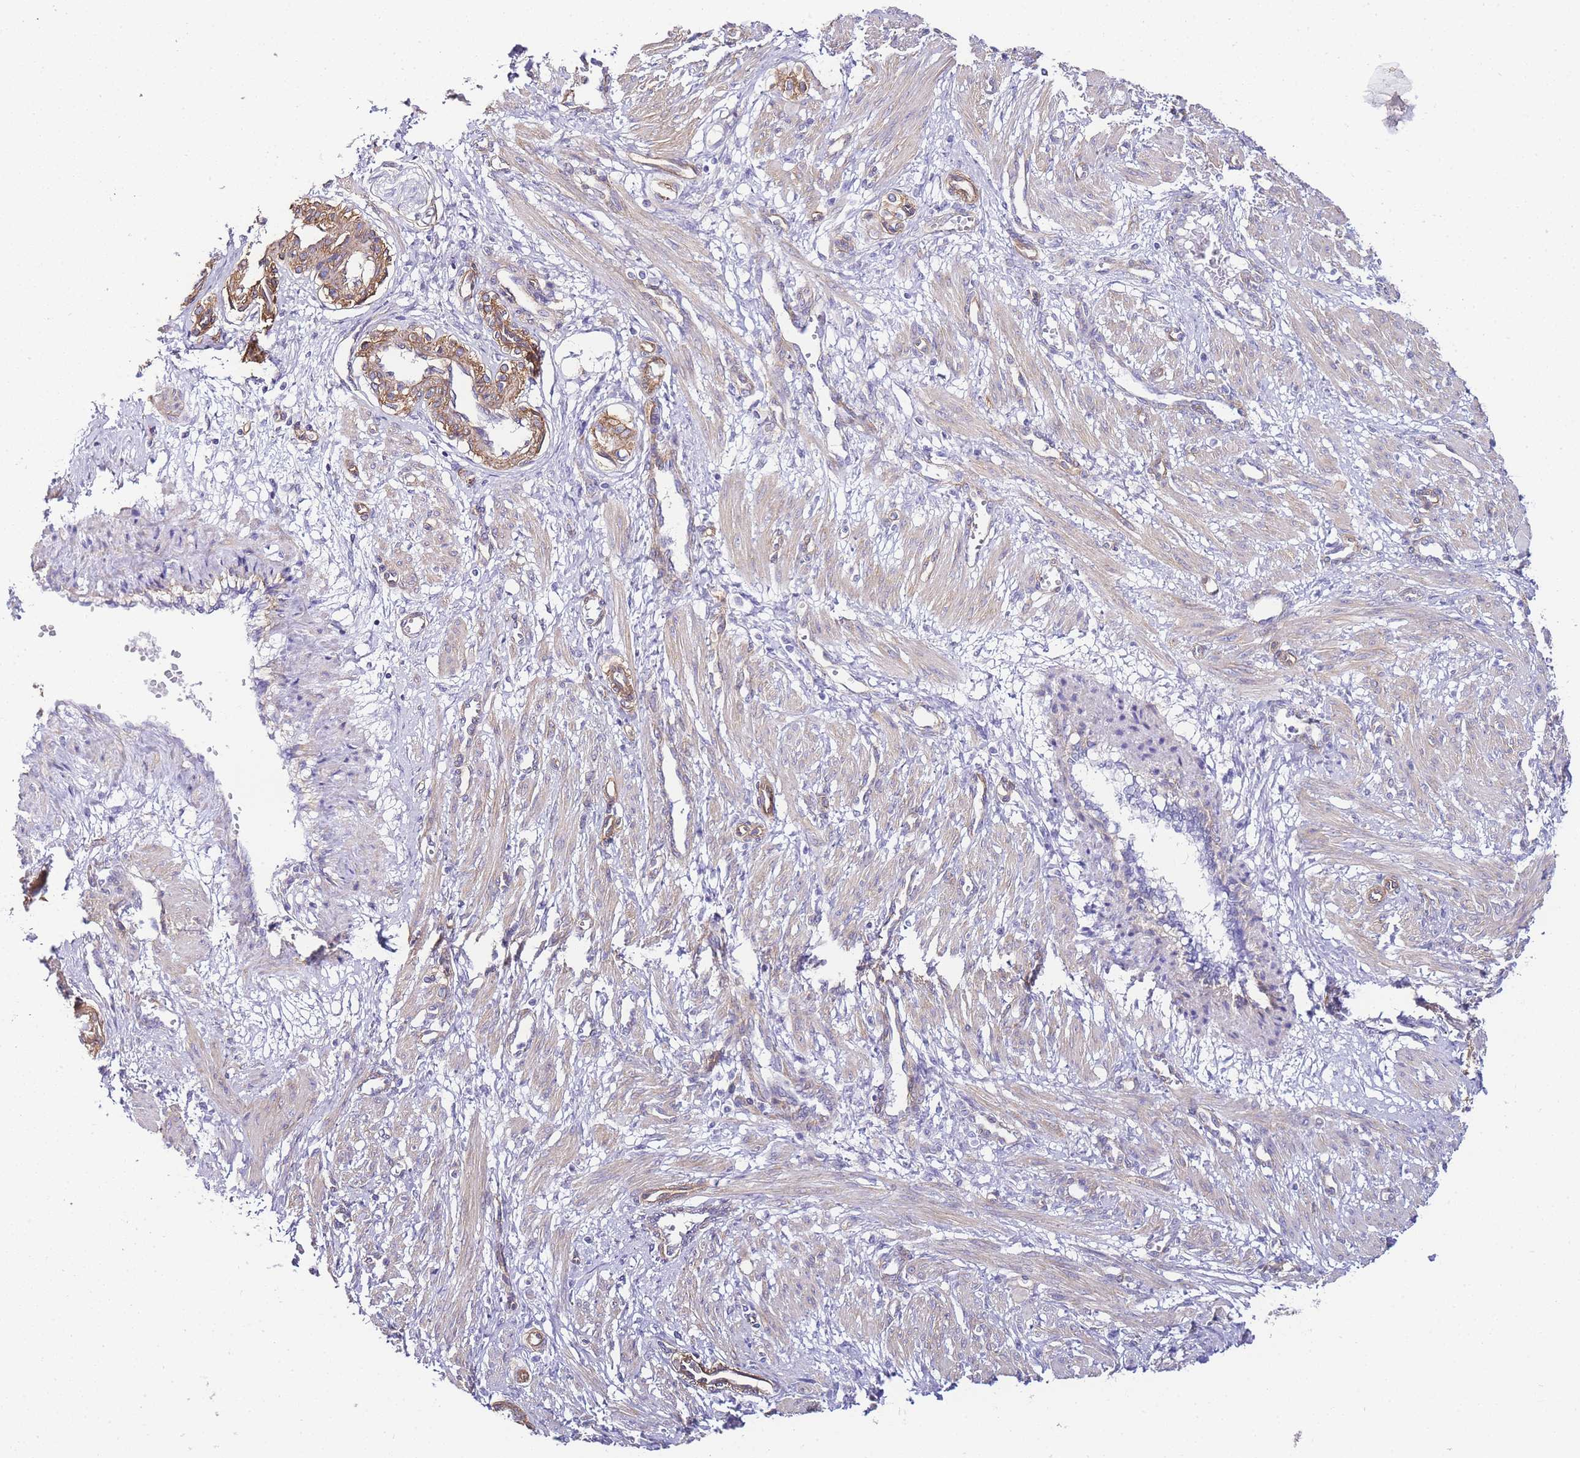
{"staining": {"intensity": "weak", "quantity": "25%-75%", "location": "cytoplasmic/membranous"}, "tissue": "smooth muscle", "cell_type": "Smooth muscle cells", "image_type": "normal", "snomed": [{"axis": "morphology", "description": "Normal tissue, NOS"}, {"axis": "topography", "description": "Endometrium"}], "caption": "A brown stain labels weak cytoplasmic/membranous staining of a protein in smooth muscle cells of benign smooth muscle. (Stains: DAB (3,3'-diaminobenzidine) in brown, nuclei in blue, Microscopy: brightfield microscopy at high magnification).", "gene": "PDCD7", "patient": {"sex": "female", "age": 33}}